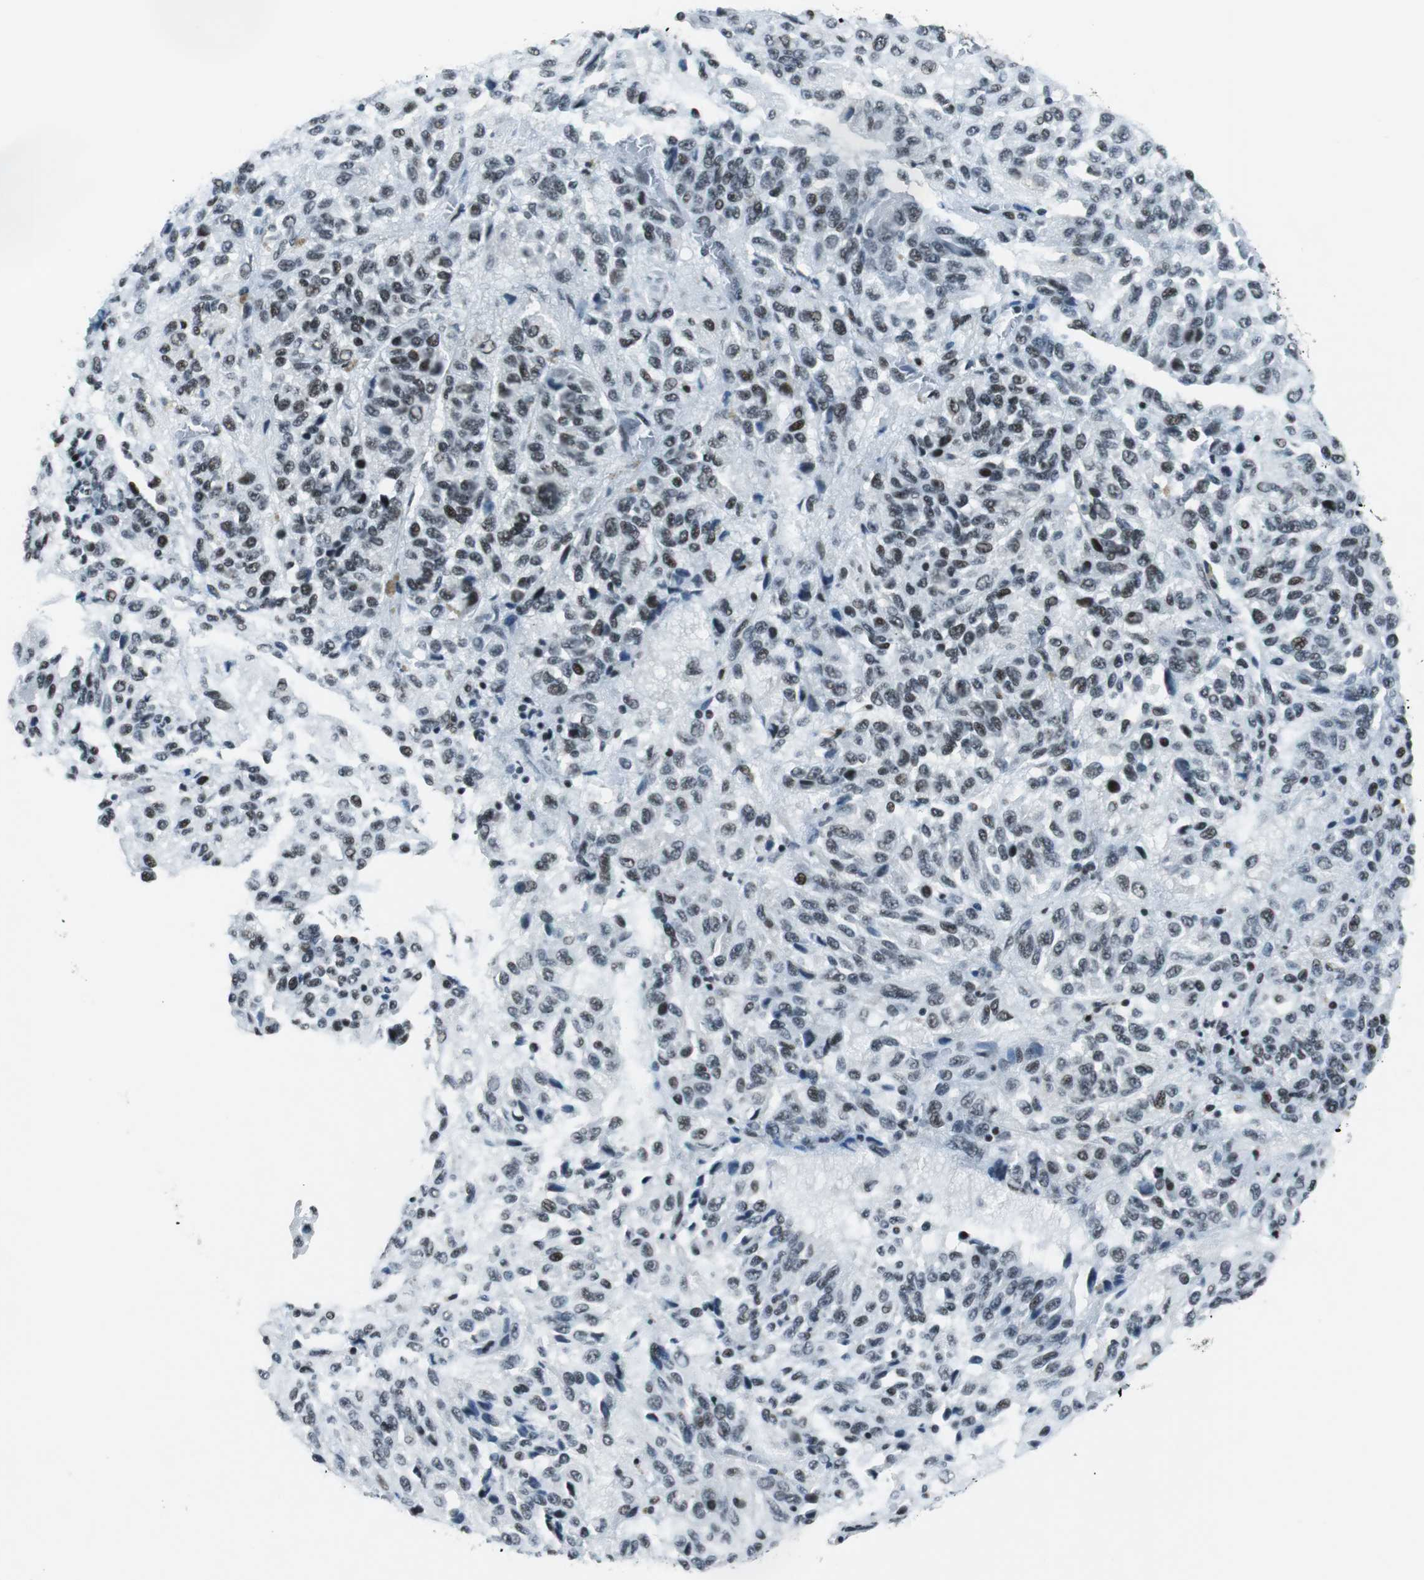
{"staining": {"intensity": "weak", "quantity": "<25%", "location": "nuclear"}, "tissue": "melanoma", "cell_type": "Tumor cells", "image_type": "cancer", "snomed": [{"axis": "morphology", "description": "Malignant melanoma, Metastatic site"}, {"axis": "topography", "description": "Lung"}], "caption": "Tumor cells show no significant protein expression in malignant melanoma (metastatic site). (Immunohistochemistry, brightfield microscopy, high magnification).", "gene": "HDAC3", "patient": {"sex": "male", "age": 64}}